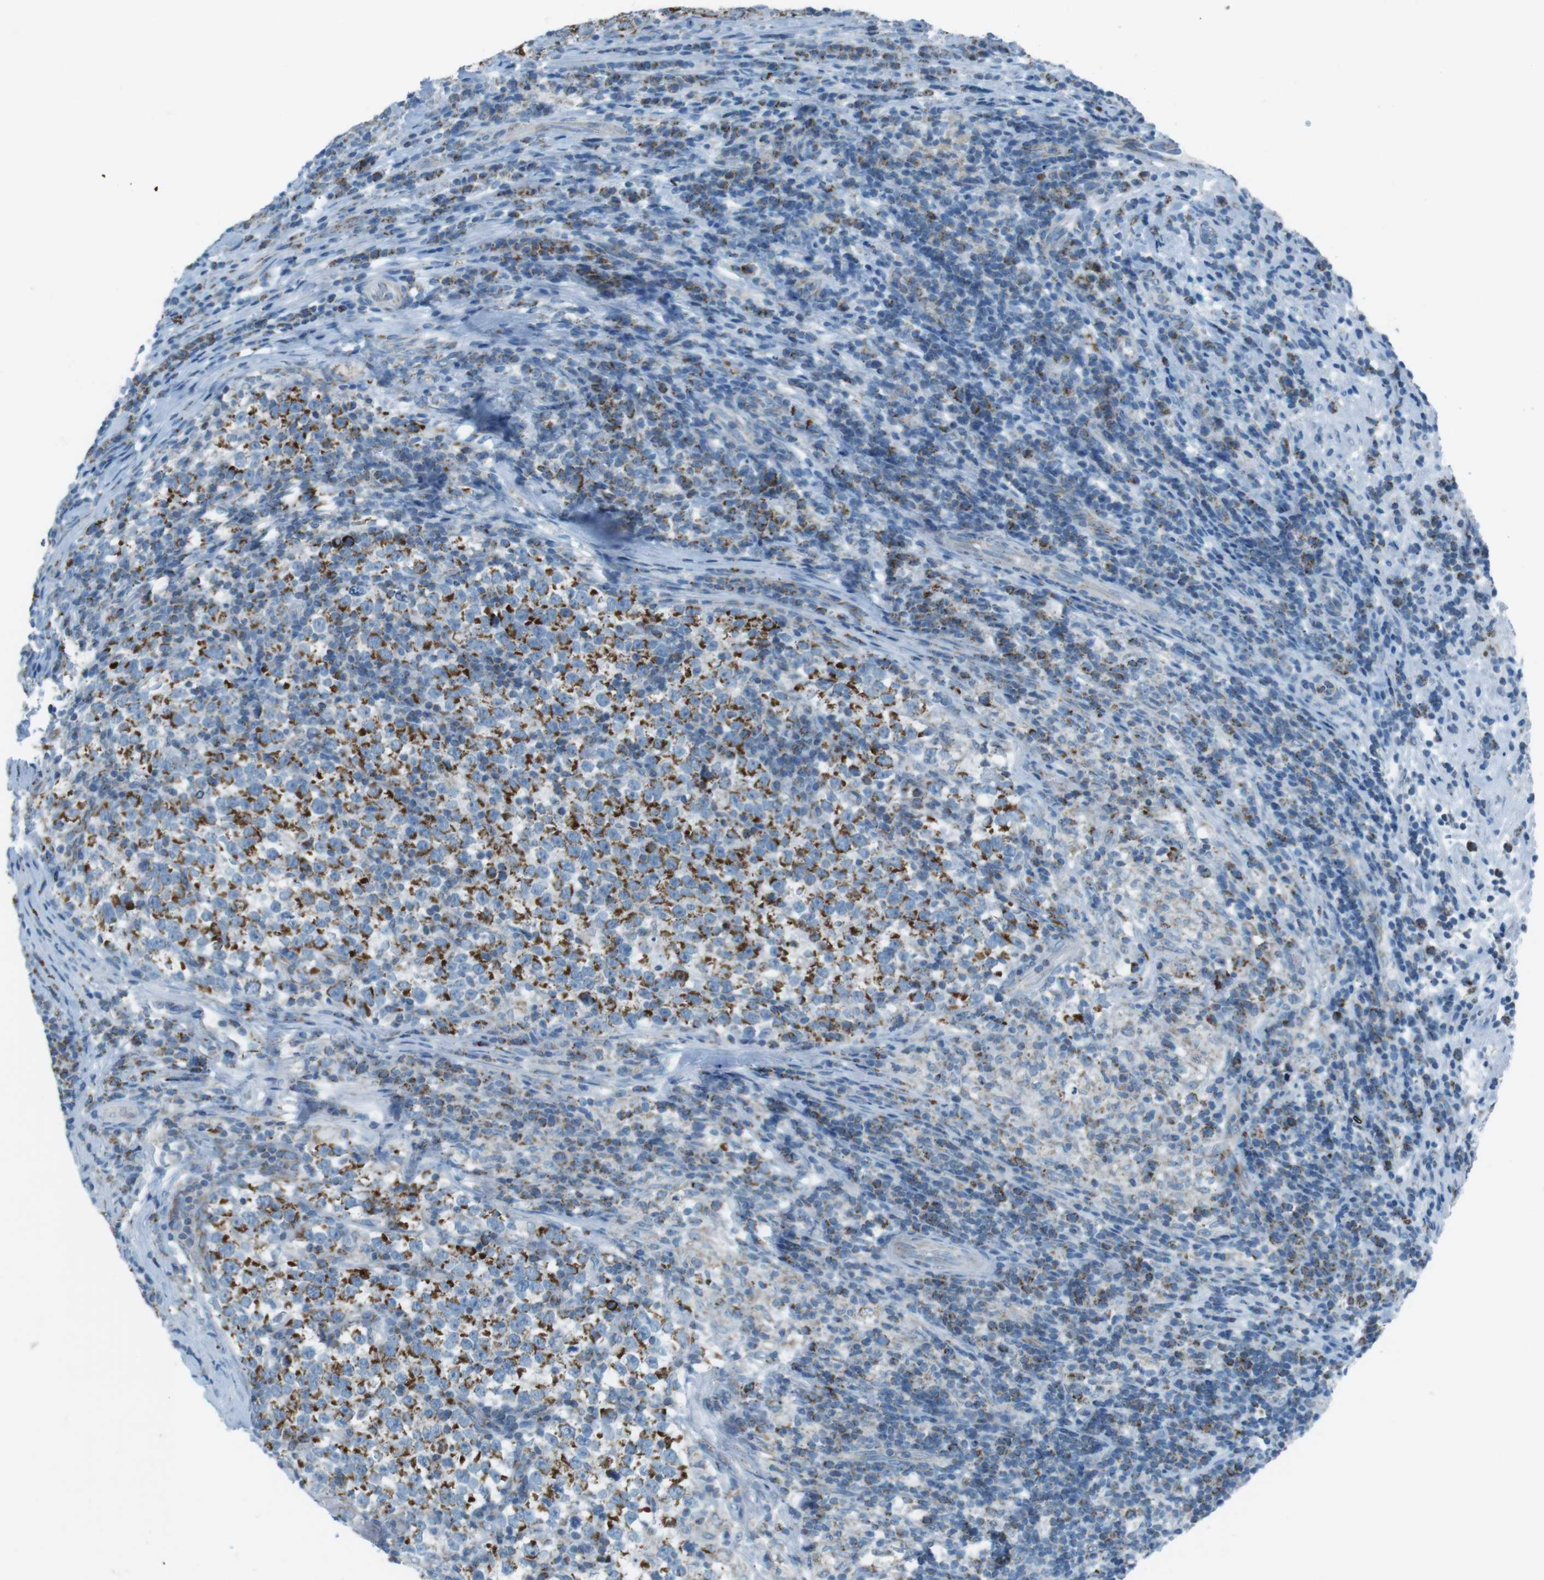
{"staining": {"intensity": "strong", "quantity": "25%-75%", "location": "cytoplasmic/membranous"}, "tissue": "testis cancer", "cell_type": "Tumor cells", "image_type": "cancer", "snomed": [{"axis": "morphology", "description": "Normal tissue, NOS"}, {"axis": "morphology", "description": "Seminoma, NOS"}, {"axis": "topography", "description": "Testis"}], "caption": "Immunohistochemical staining of testis seminoma exhibits strong cytoplasmic/membranous protein staining in approximately 25%-75% of tumor cells.", "gene": "DNAJA3", "patient": {"sex": "male", "age": 43}}